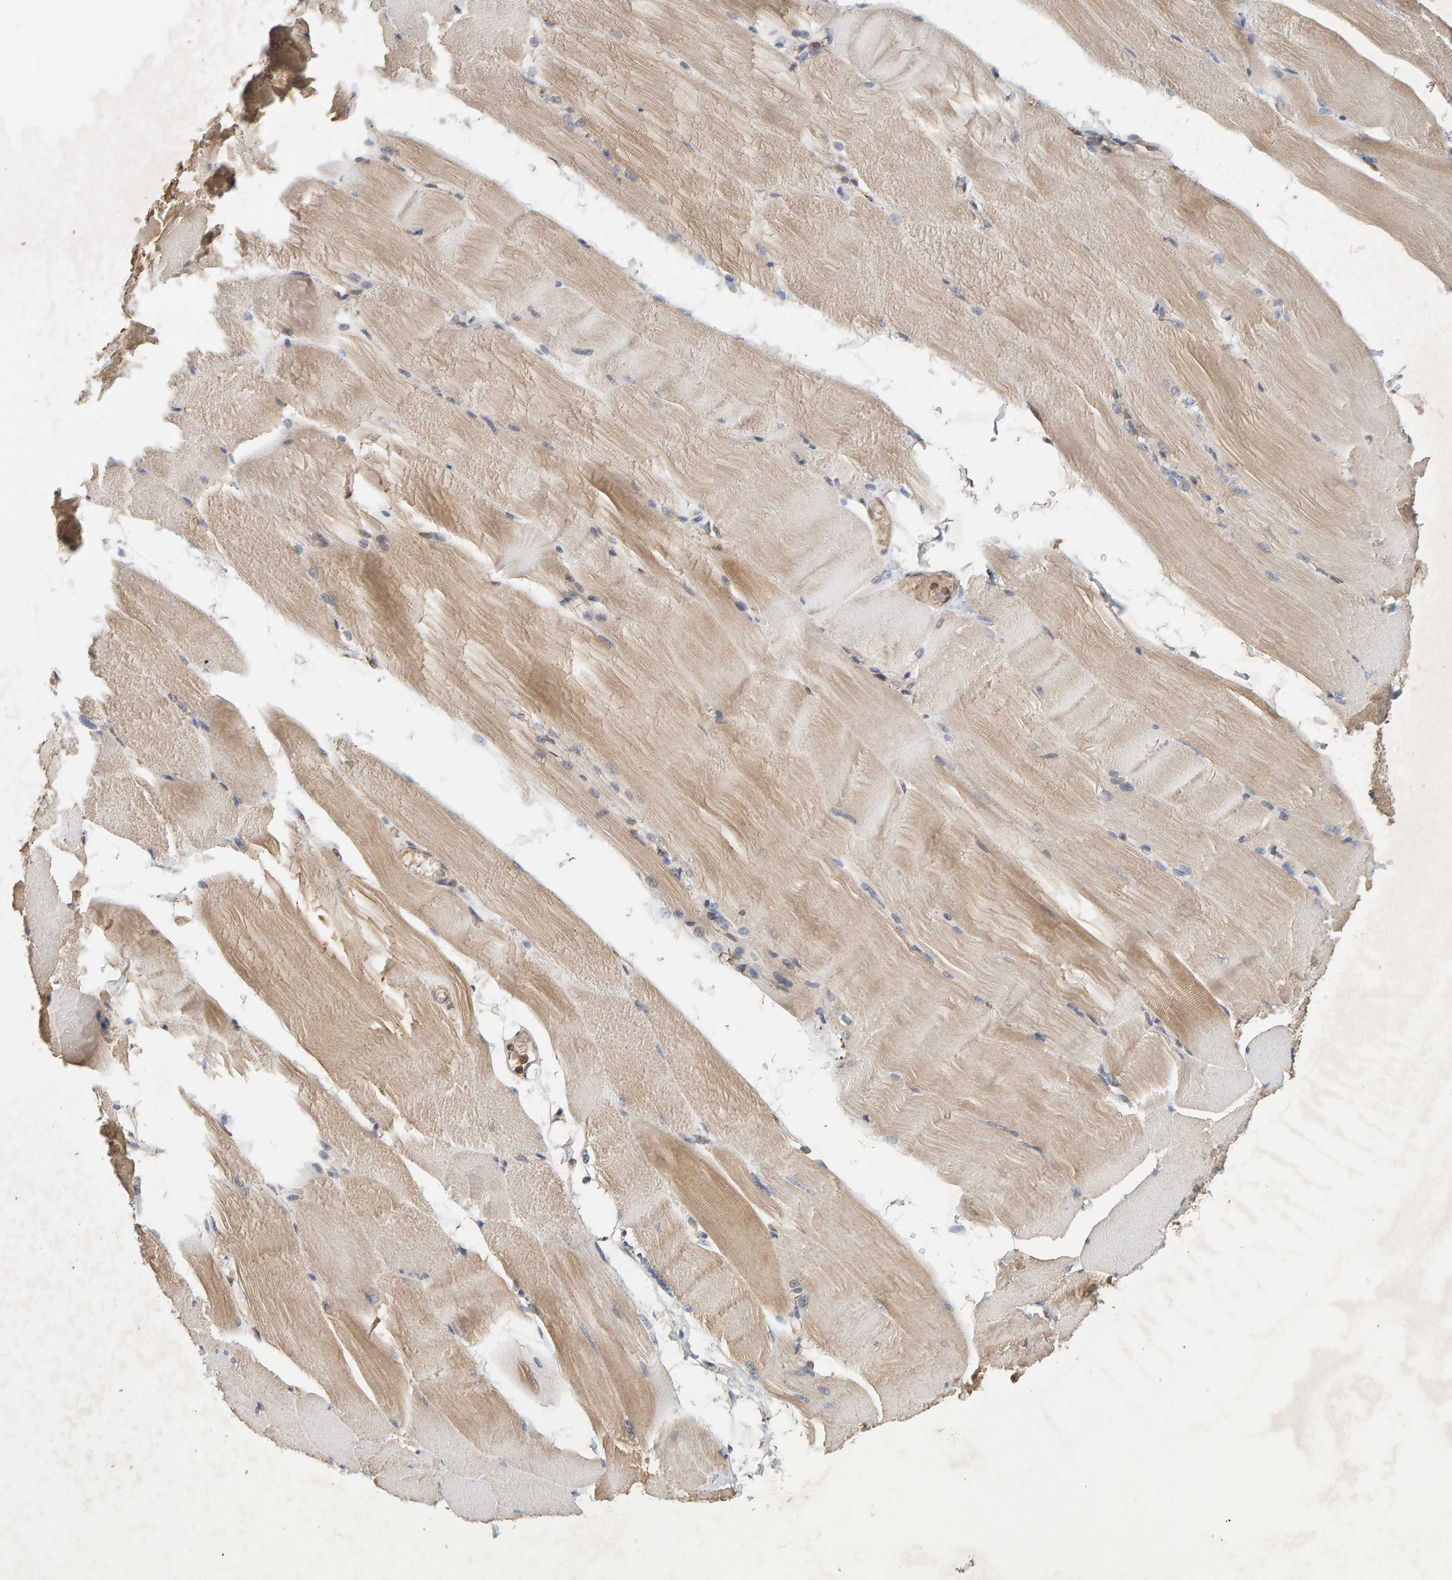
{"staining": {"intensity": "weak", "quantity": ">75%", "location": "cytoplasmic/membranous"}, "tissue": "skeletal muscle", "cell_type": "Myocytes", "image_type": "normal", "snomed": [{"axis": "morphology", "description": "Normal tissue, NOS"}, {"axis": "topography", "description": "Skeletal muscle"}, {"axis": "topography", "description": "Parathyroid gland"}], "caption": "An immunohistochemistry micrograph of unremarkable tissue is shown. Protein staining in brown shows weak cytoplasmic/membranous positivity in skeletal muscle within myocytes.", "gene": "PLA2G3", "patient": {"sex": "female", "age": 37}}